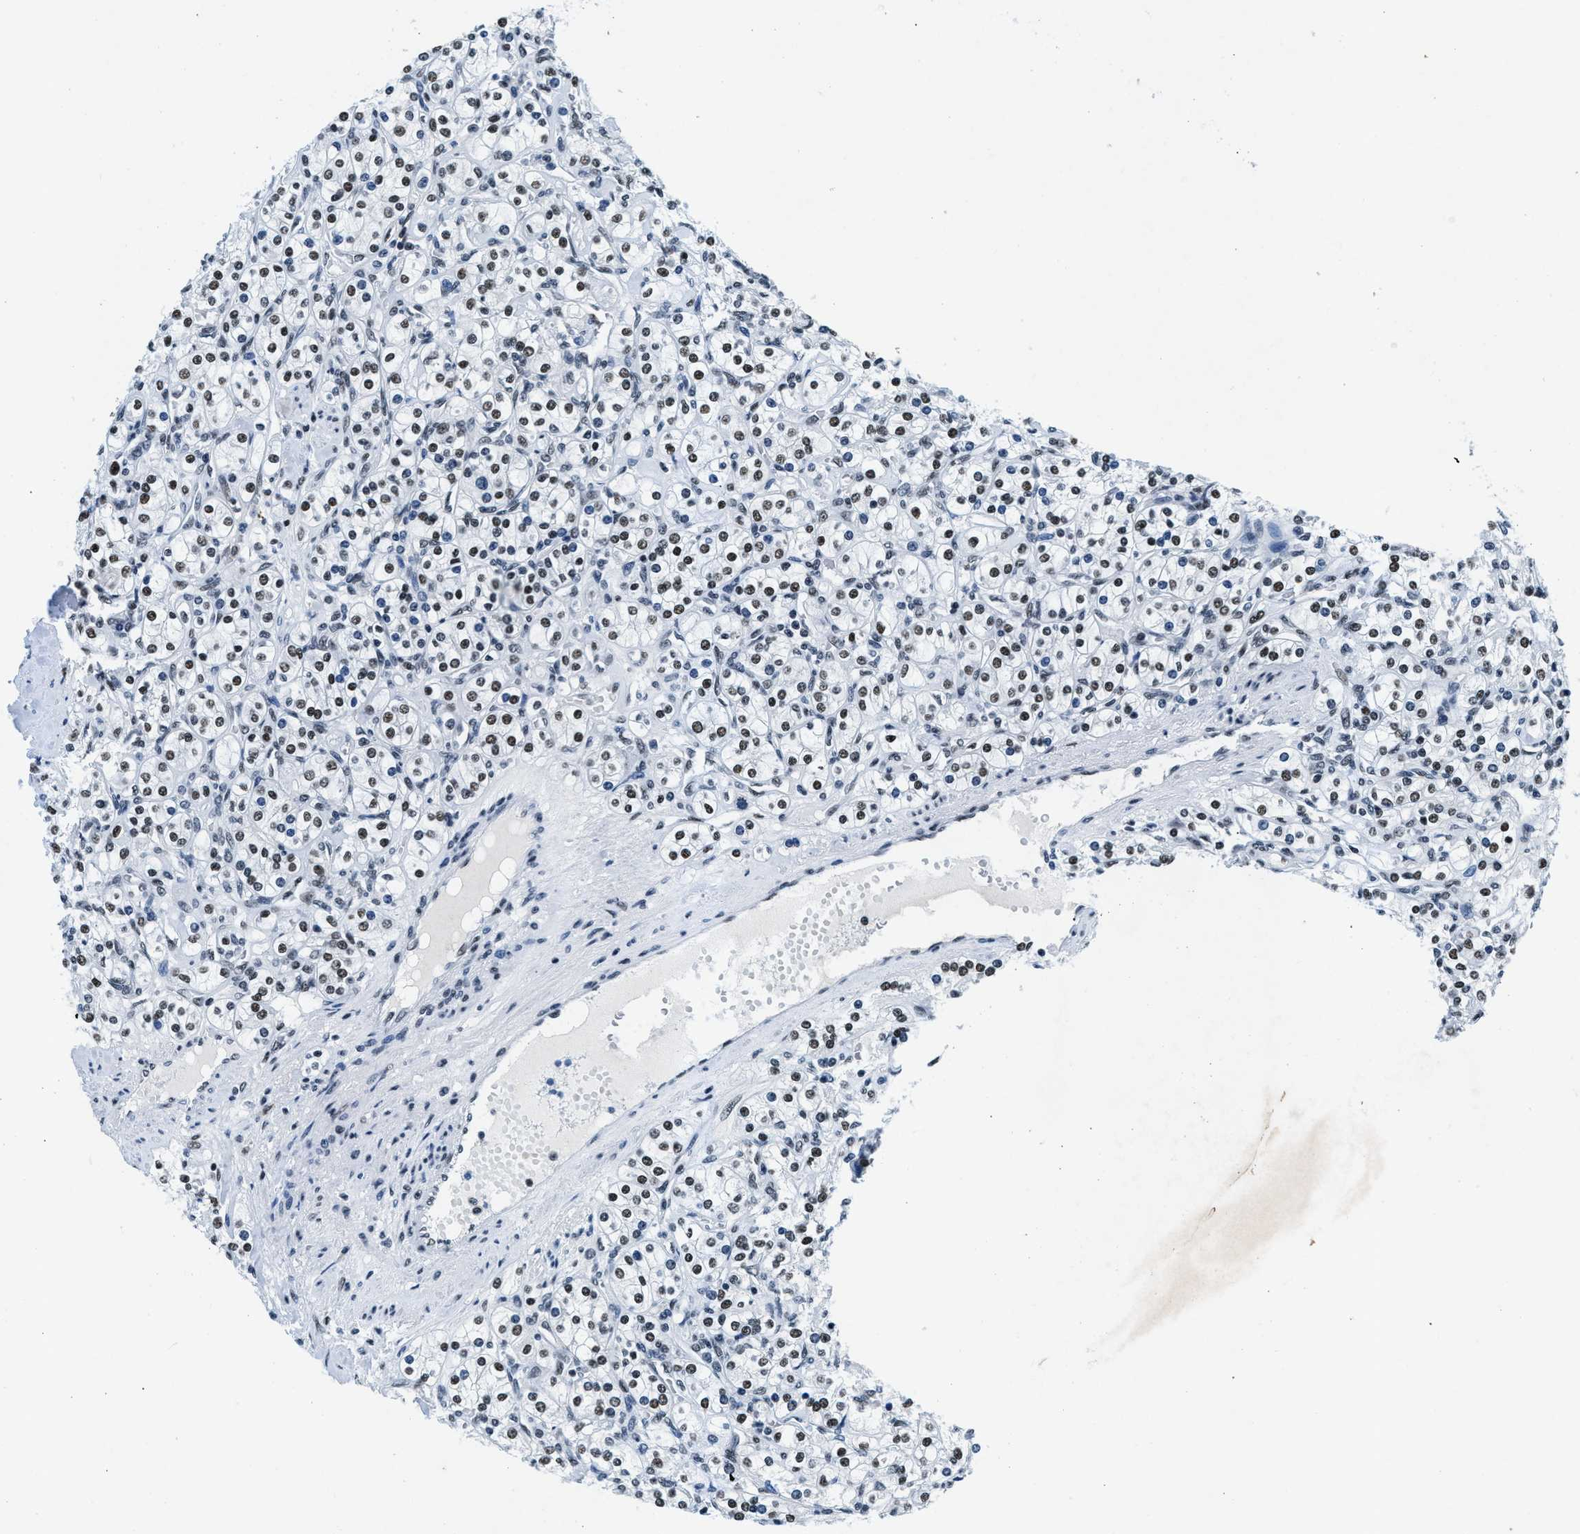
{"staining": {"intensity": "moderate", "quantity": ">75%", "location": "nuclear"}, "tissue": "renal cancer", "cell_type": "Tumor cells", "image_type": "cancer", "snomed": [{"axis": "morphology", "description": "Adenocarcinoma, NOS"}, {"axis": "topography", "description": "Kidney"}], "caption": "Protein analysis of renal cancer (adenocarcinoma) tissue shows moderate nuclear staining in approximately >75% of tumor cells. (DAB = brown stain, brightfield microscopy at high magnification).", "gene": "ATF2", "patient": {"sex": "male", "age": 77}}